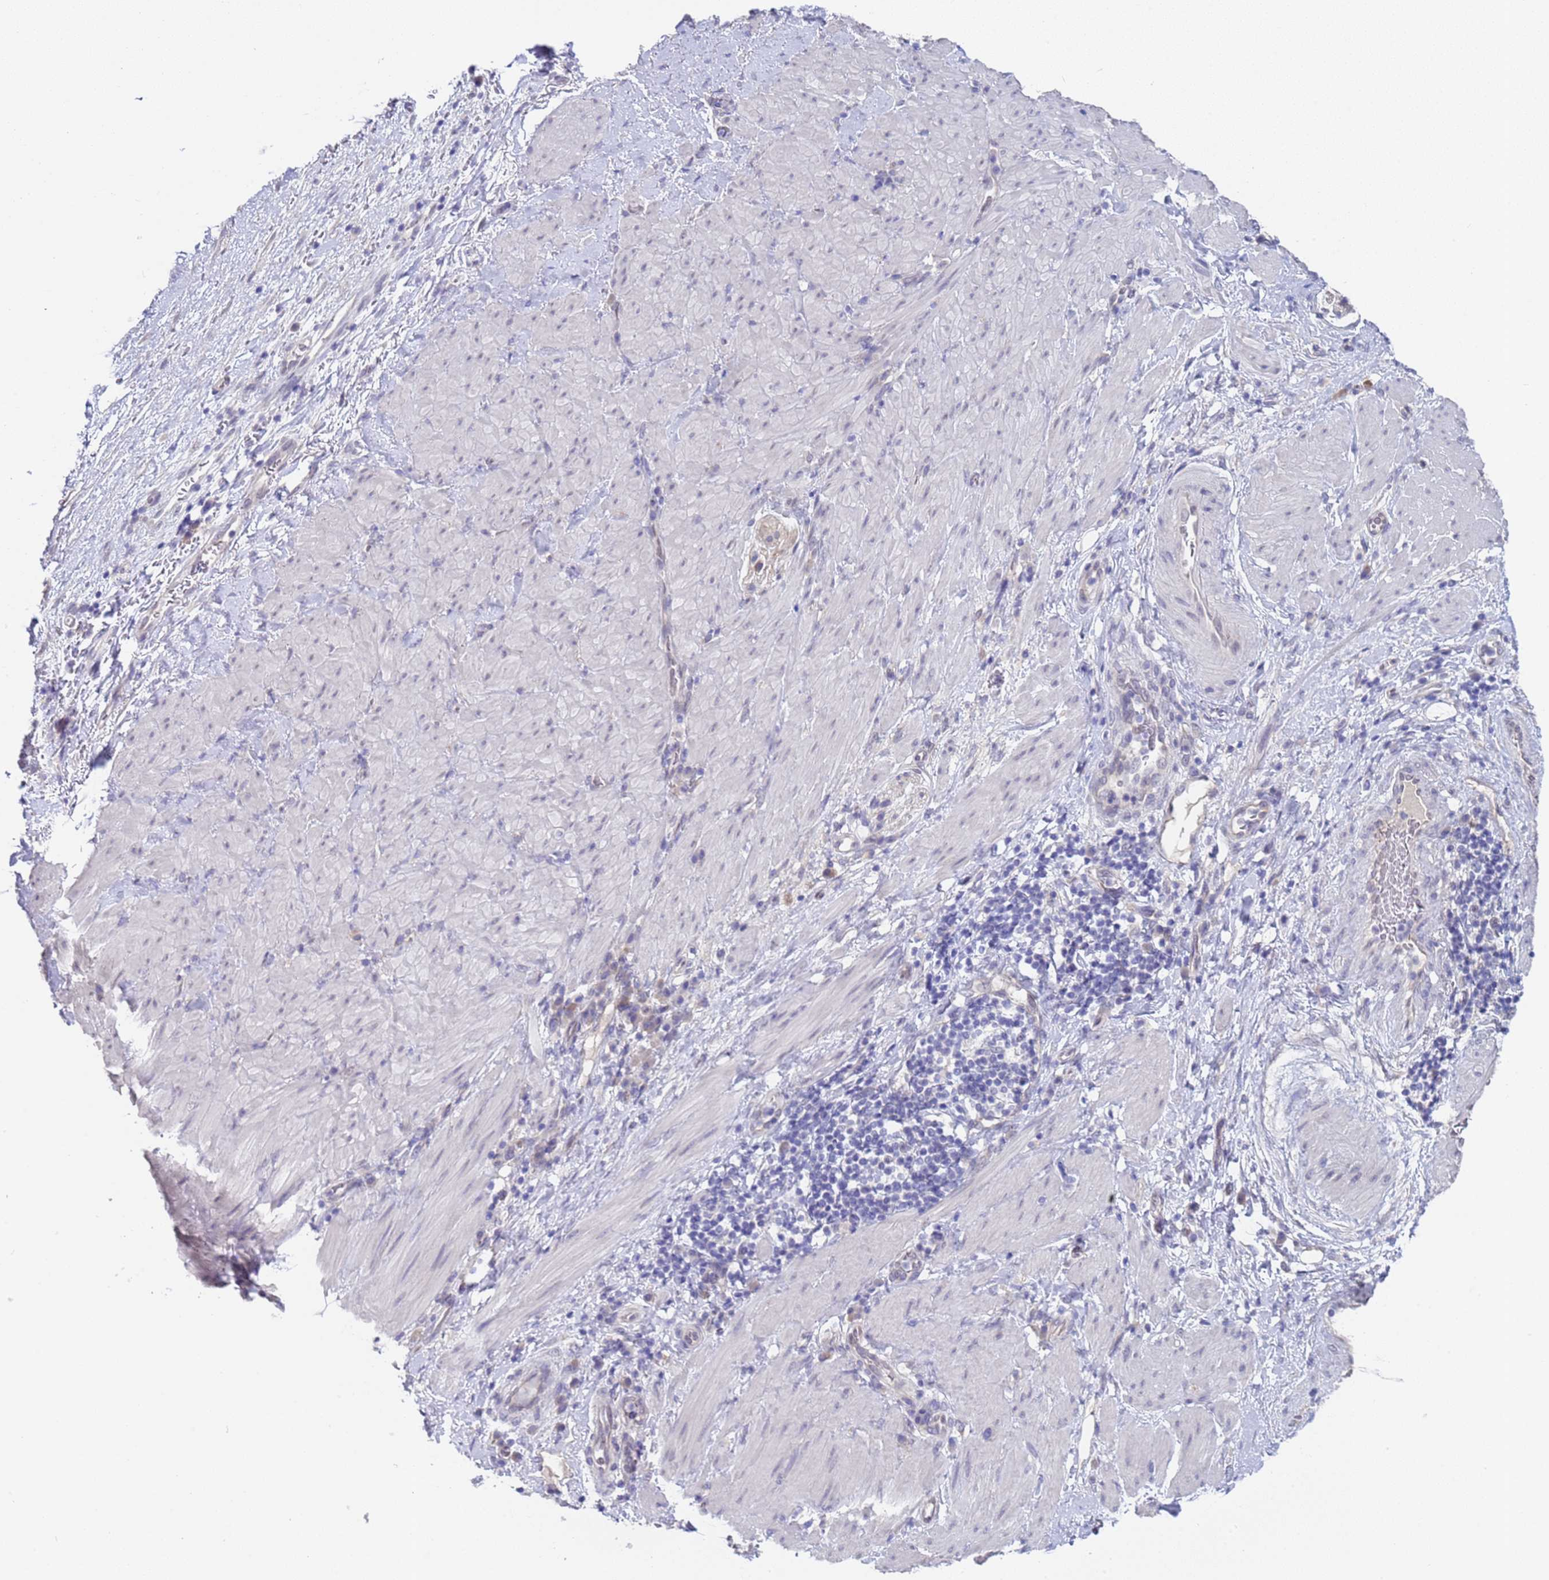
{"staining": {"intensity": "negative", "quantity": "none", "location": "none"}, "tissue": "stomach cancer", "cell_type": "Tumor cells", "image_type": "cancer", "snomed": [{"axis": "morphology", "description": "Normal tissue, NOS"}, {"axis": "morphology", "description": "Adenocarcinoma, NOS"}, {"axis": "topography", "description": "Stomach"}], "caption": "Immunohistochemistry of stomach cancer (adenocarcinoma) demonstrates no staining in tumor cells. (IHC, brightfield microscopy, high magnification).", "gene": "TRMT10A", "patient": {"sex": "female", "age": 64}}